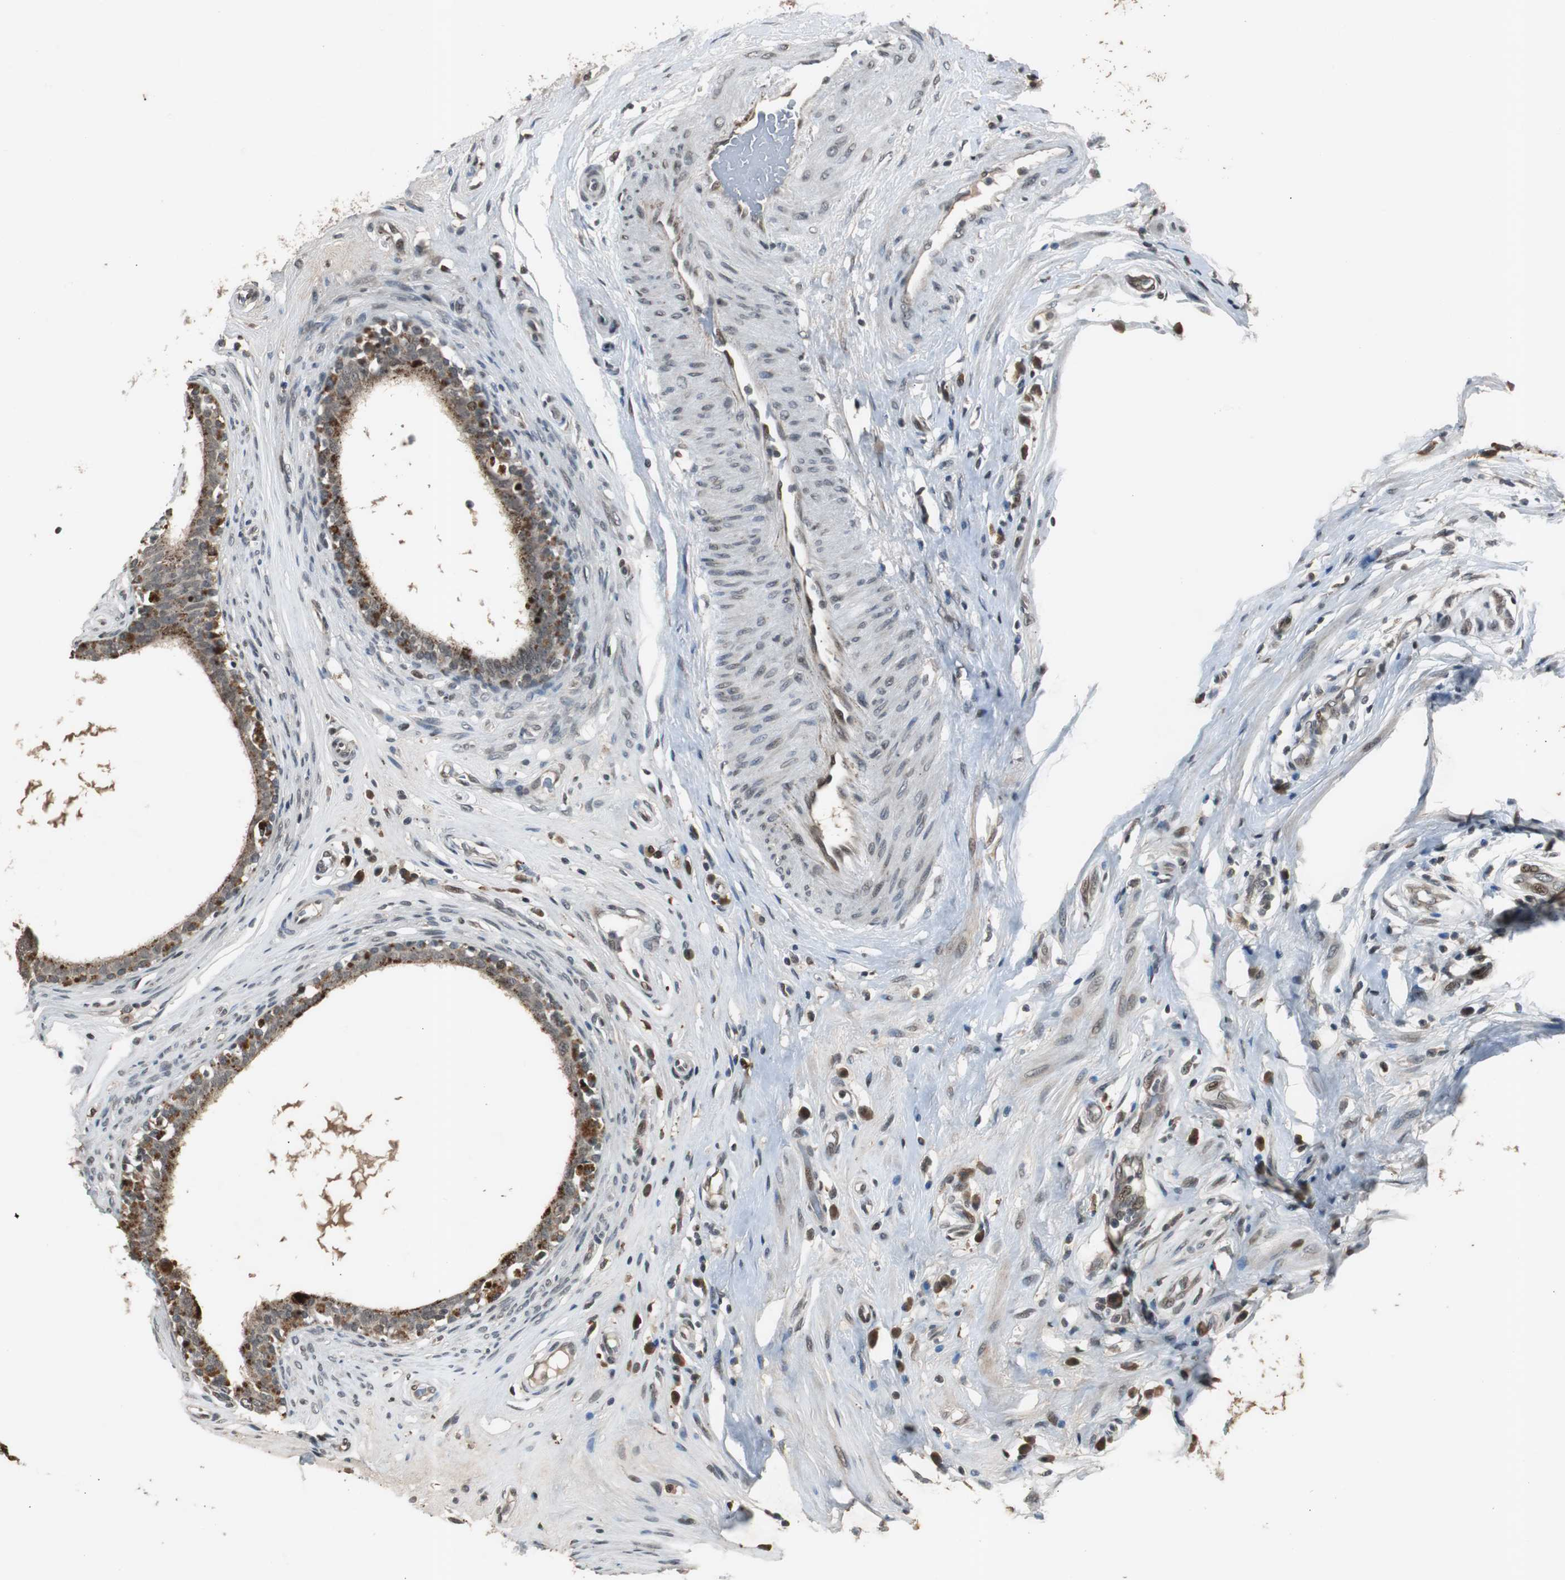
{"staining": {"intensity": "moderate", "quantity": ">75%", "location": "cytoplasmic/membranous"}, "tissue": "epididymis", "cell_type": "Glandular cells", "image_type": "normal", "snomed": [{"axis": "morphology", "description": "Normal tissue, NOS"}, {"axis": "morphology", "description": "Inflammation, NOS"}, {"axis": "topography", "description": "Epididymis"}], "caption": "Immunohistochemistry (IHC) micrograph of unremarkable epididymis stained for a protein (brown), which displays medium levels of moderate cytoplasmic/membranous expression in approximately >75% of glandular cells.", "gene": "BOLA1", "patient": {"sex": "male", "age": 84}}